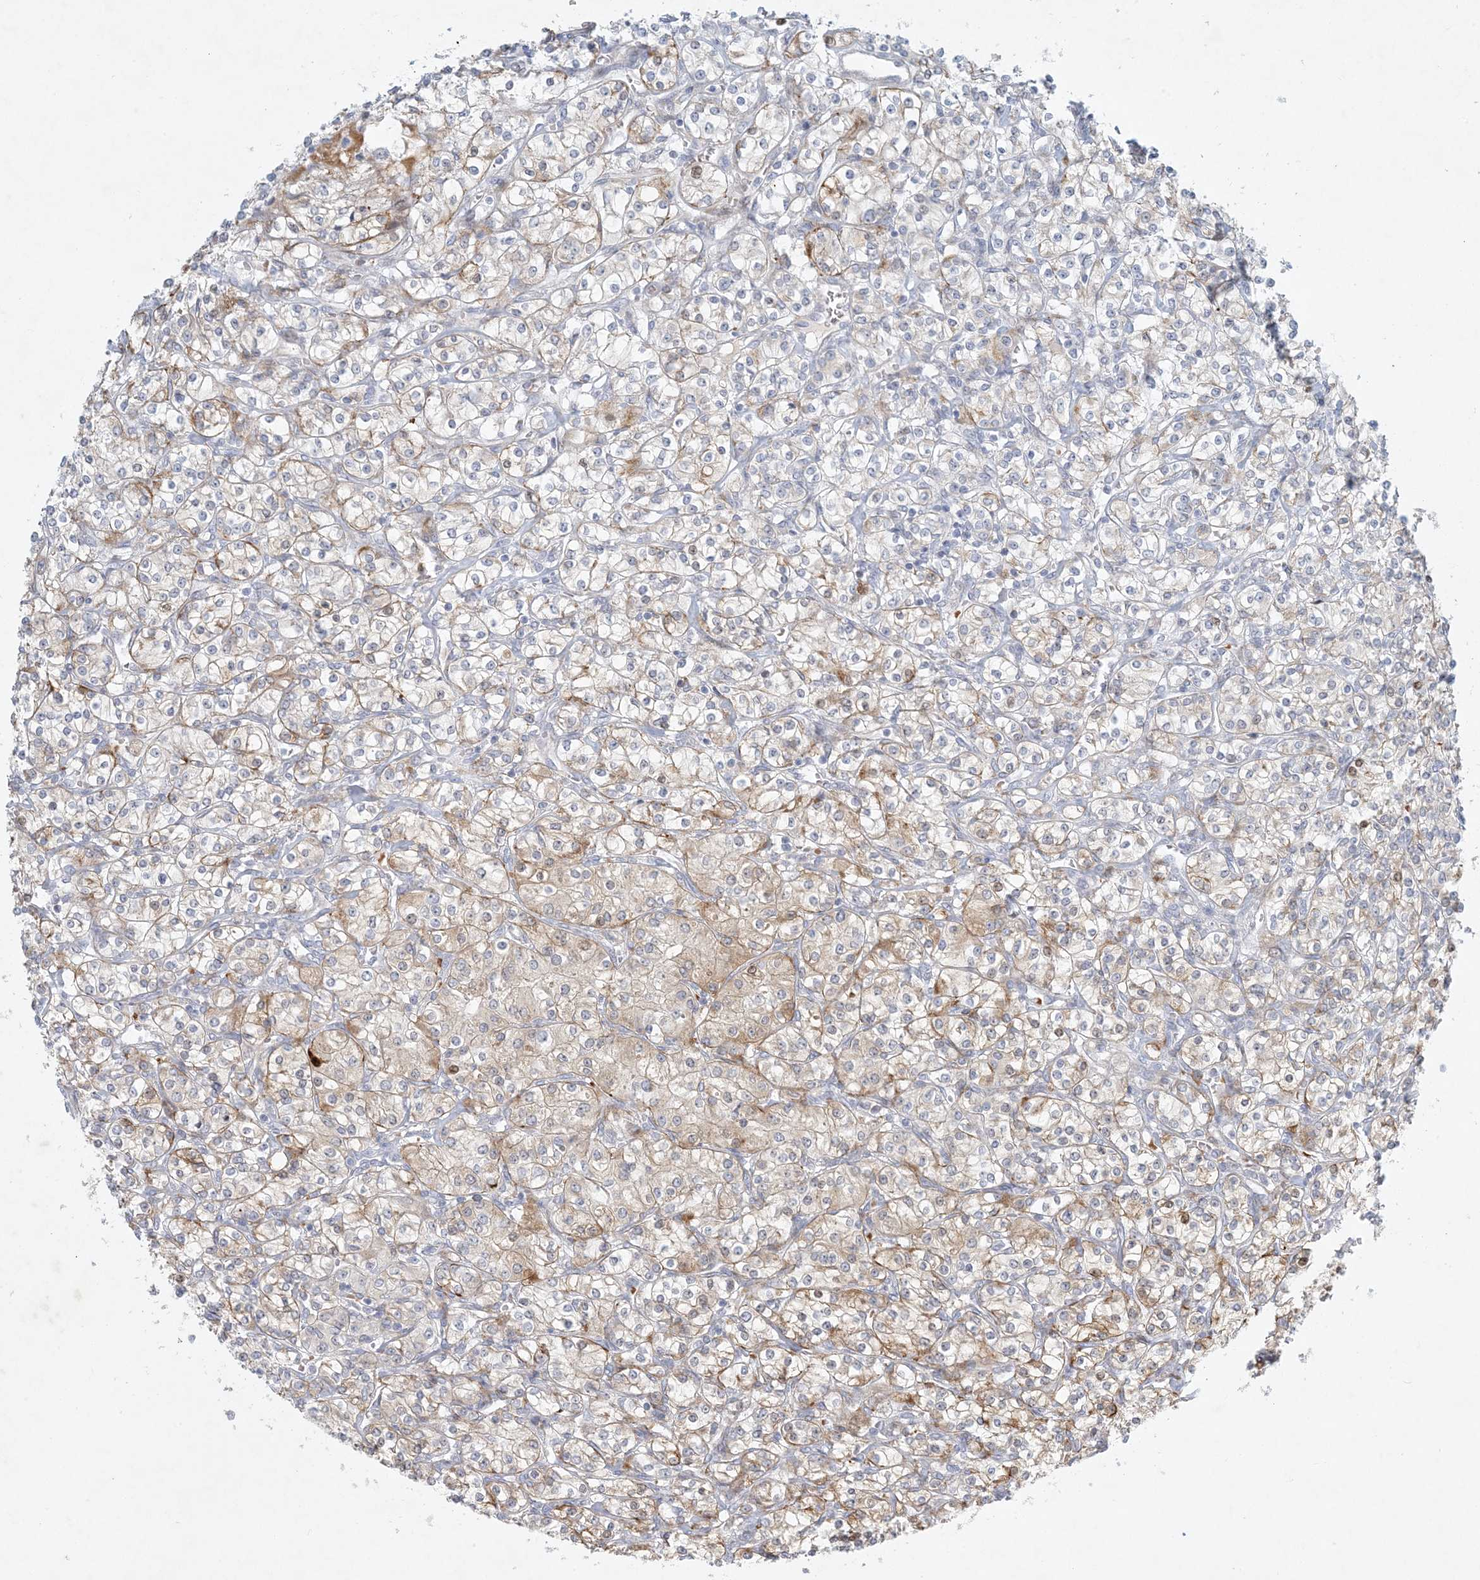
{"staining": {"intensity": "weak", "quantity": "<25%", "location": "cytoplasmic/membranous"}, "tissue": "renal cancer", "cell_type": "Tumor cells", "image_type": "cancer", "snomed": [{"axis": "morphology", "description": "Adenocarcinoma, NOS"}, {"axis": "topography", "description": "Kidney"}], "caption": "Immunohistochemistry (IHC) photomicrograph of human renal cancer stained for a protein (brown), which shows no positivity in tumor cells.", "gene": "ZNF385D", "patient": {"sex": "male", "age": 77}}